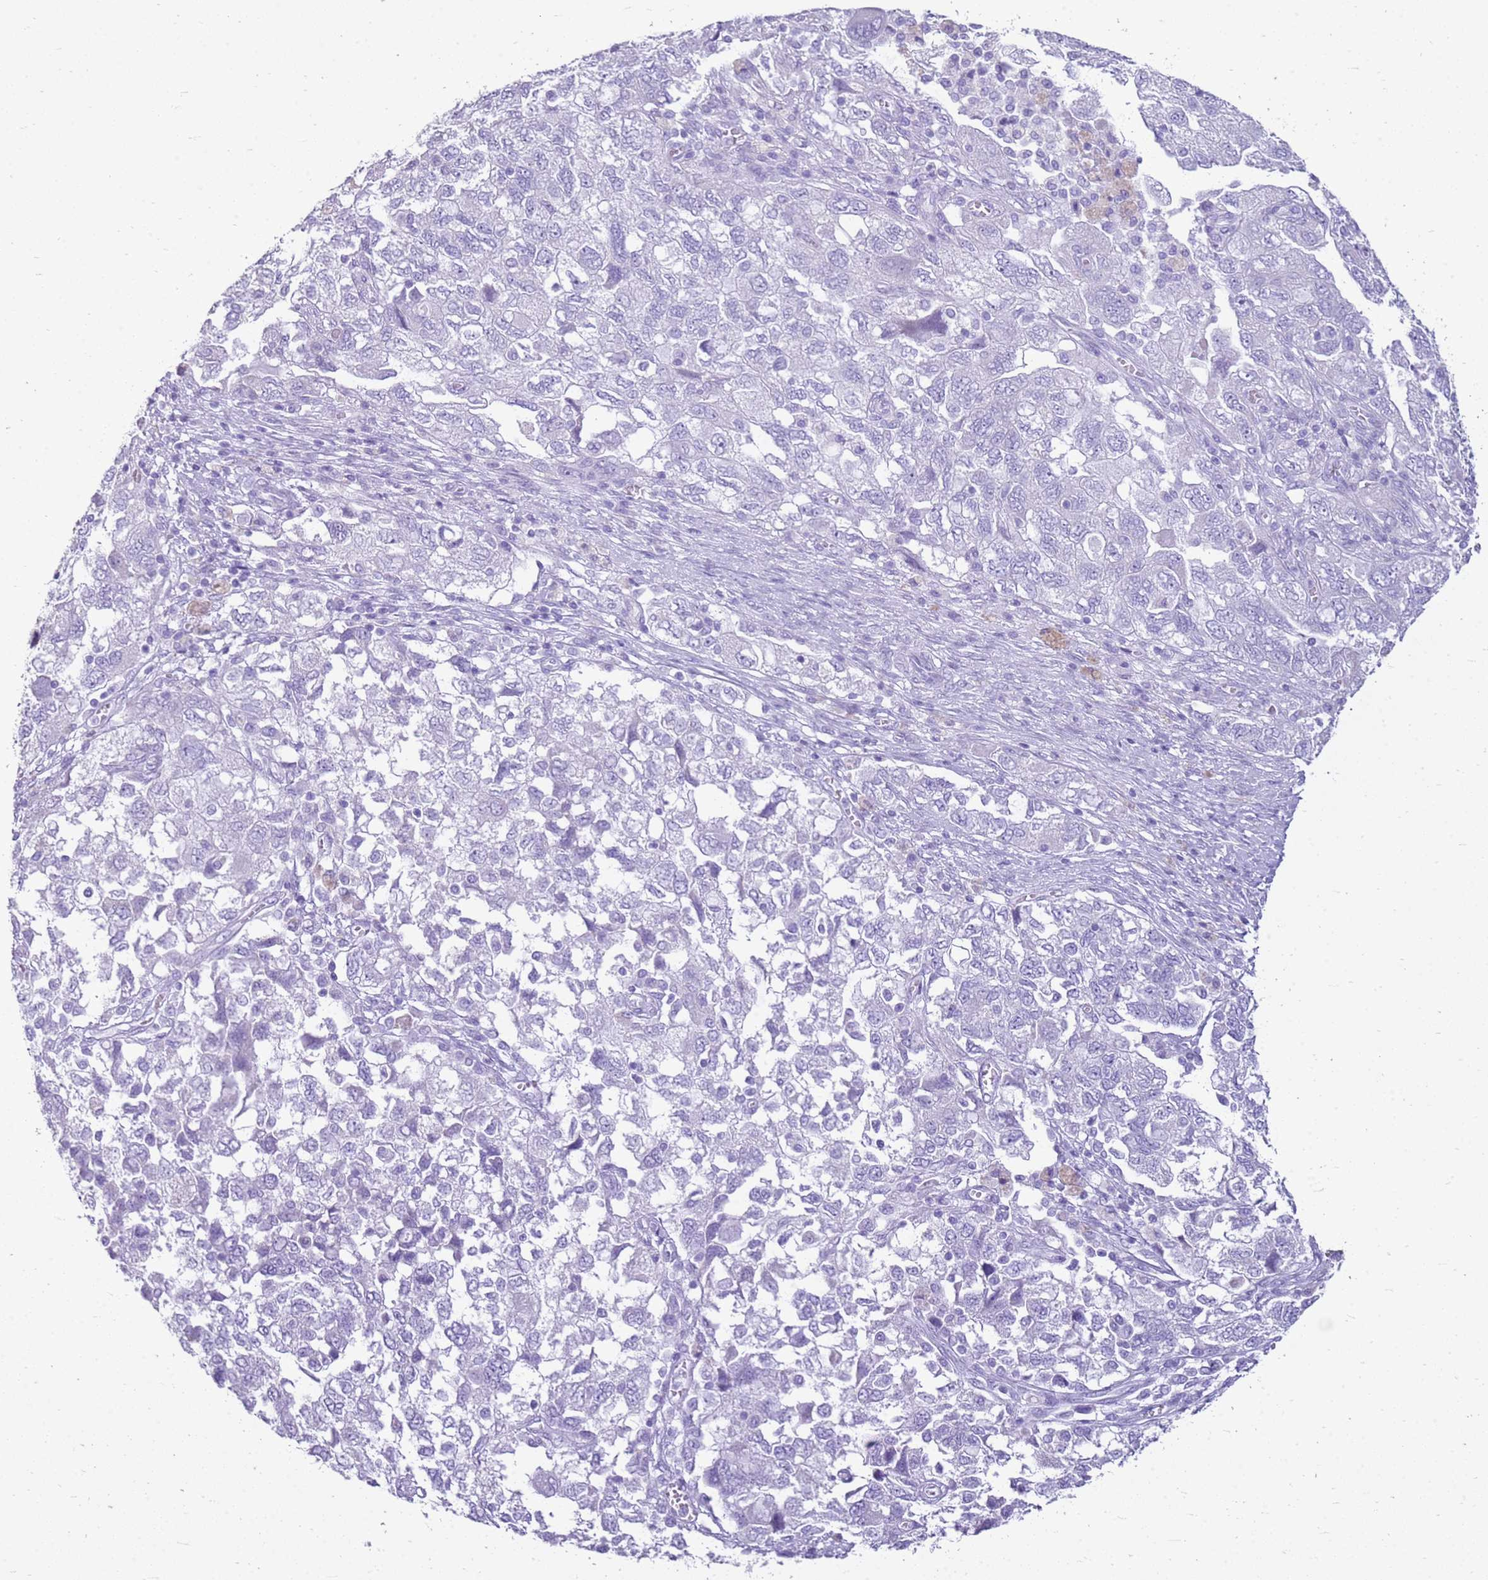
{"staining": {"intensity": "negative", "quantity": "none", "location": "none"}, "tissue": "ovarian cancer", "cell_type": "Tumor cells", "image_type": "cancer", "snomed": [{"axis": "morphology", "description": "Carcinoma, NOS"}, {"axis": "morphology", "description": "Cystadenocarcinoma, serous, NOS"}, {"axis": "topography", "description": "Ovary"}], "caption": "An immunohistochemistry image of ovarian cancer (serous cystadenocarcinoma) is shown. There is no staining in tumor cells of ovarian cancer (serous cystadenocarcinoma).", "gene": "CA8", "patient": {"sex": "female", "age": 69}}